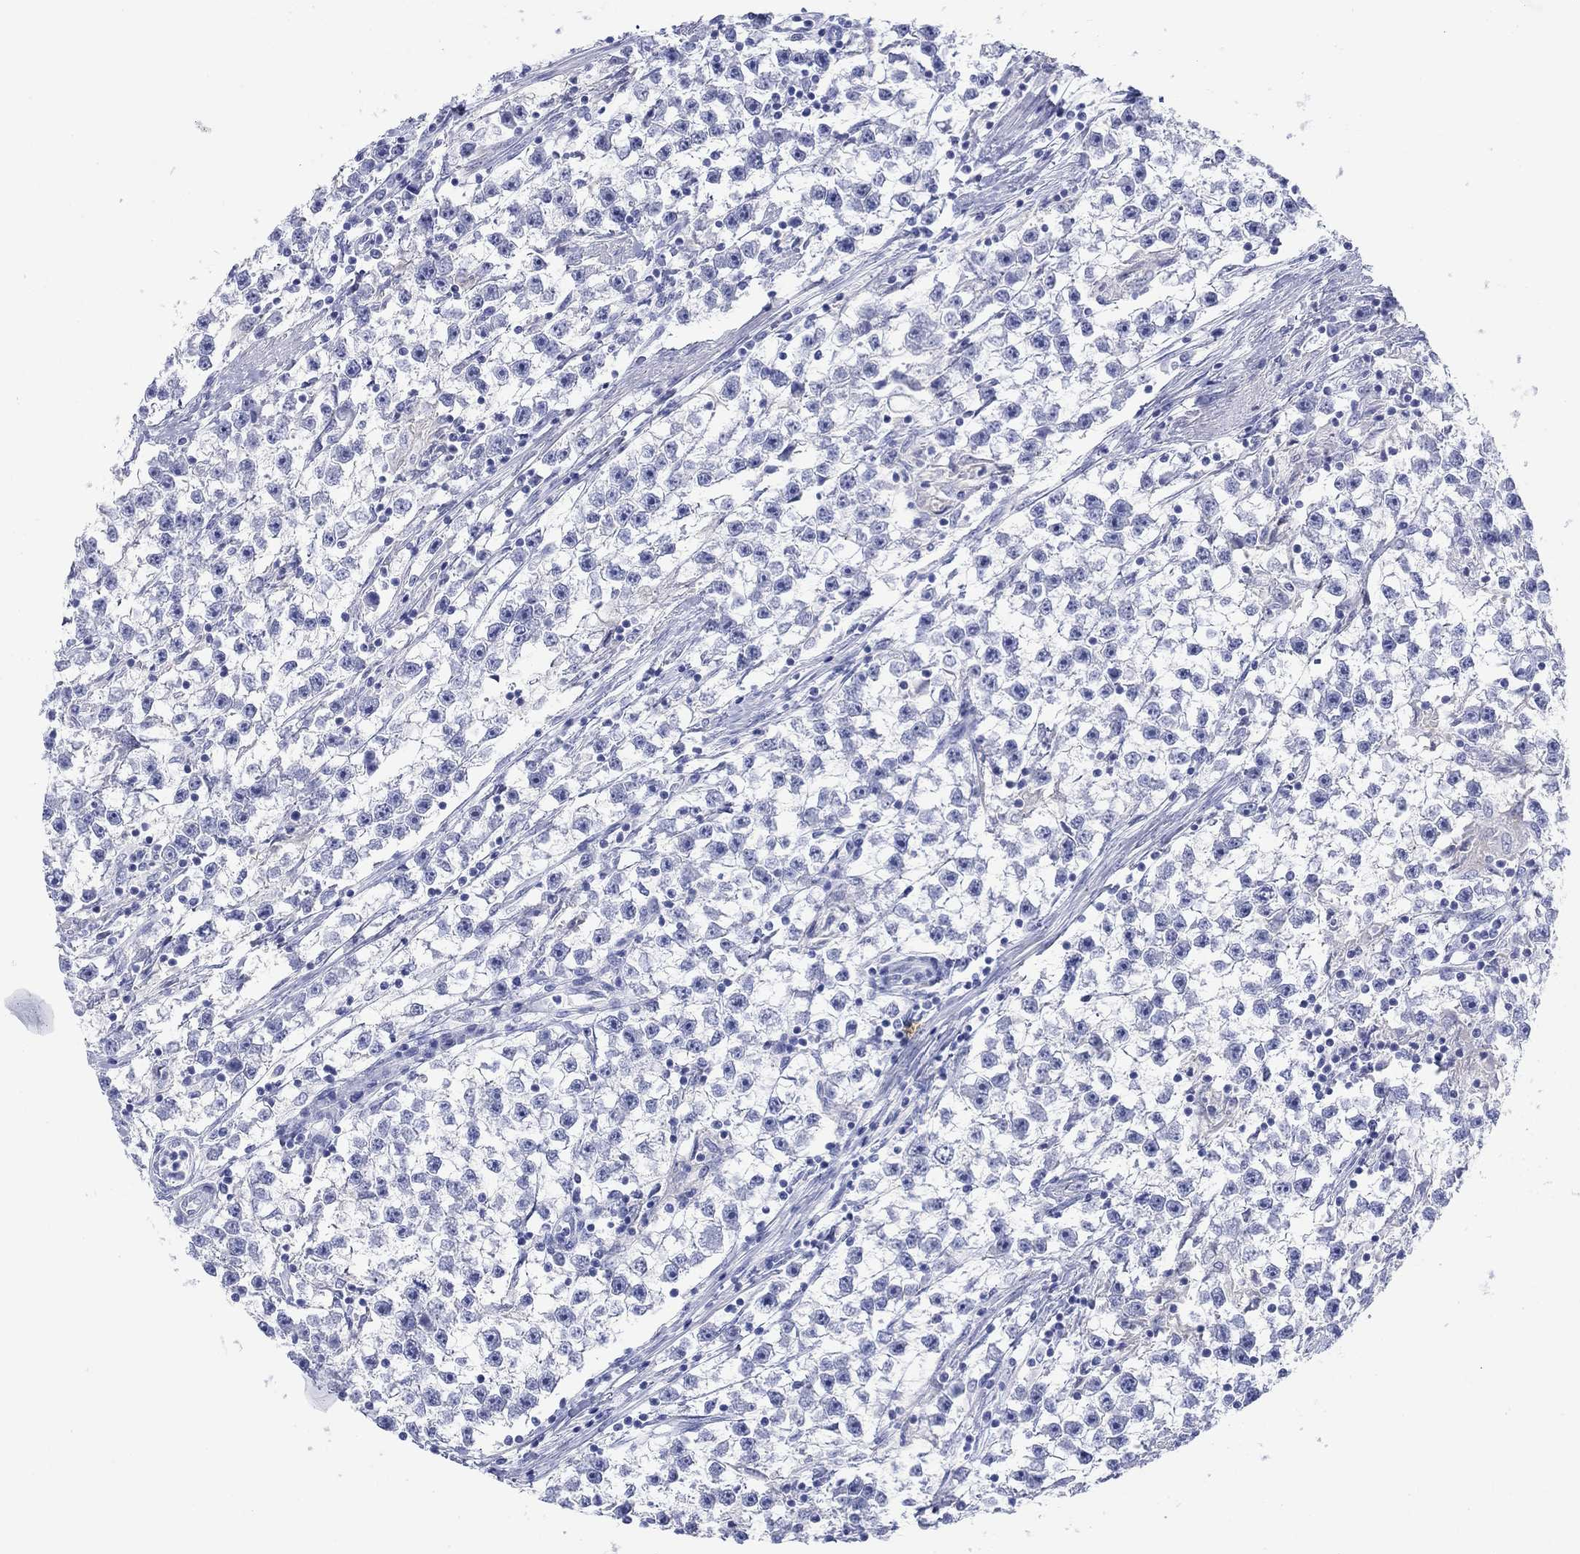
{"staining": {"intensity": "negative", "quantity": "none", "location": "none"}, "tissue": "testis cancer", "cell_type": "Tumor cells", "image_type": "cancer", "snomed": [{"axis": "morphology", "description": "Seminoma, NOS"}, {"axis": "topography", "description": "Testis"}], "caption": "Testis seminoma stained for a protein using immunohistochemistry exhibits no positivity tumor cells.", "gene": "ATP1B1", "patient": {"sex": "male", "age": 59}}